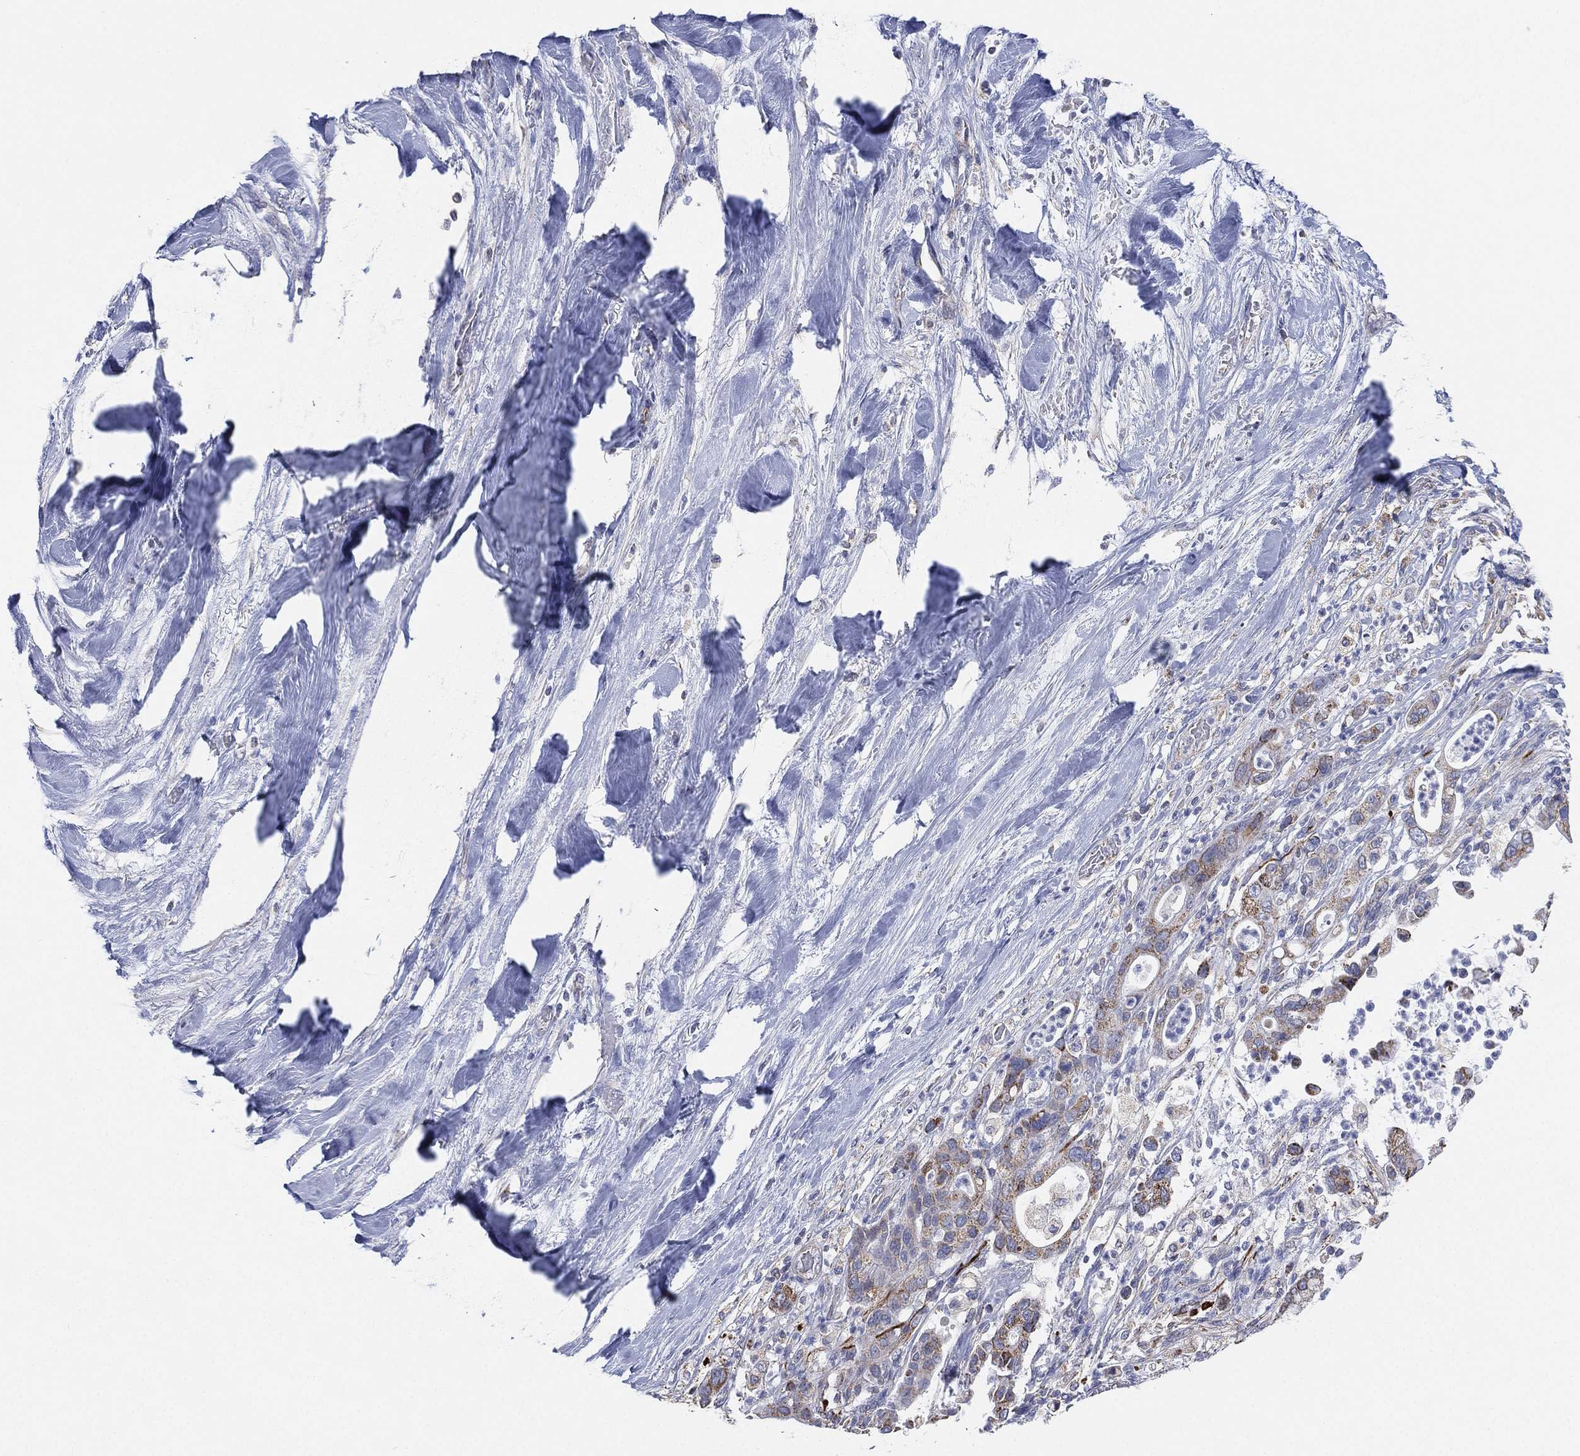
{"staining": {"intensity": "weak", "quantity": "<25%", "location": "cytoplasmic/membranous"}, "tissue": "liver cancer", "cell_type": "Tumor cells", "image_type": "cancer", "snomed": [{"axis": "morphology", "description": "Cholangiocarcinoma"}, {"axis": "topography", "description": "Liver"}], "caption": "Tumor cells are negative for protein expression in human liver cholangiocarcinoma.", "gene": "INA", "patient": {"sex": "female", "age": 54}}